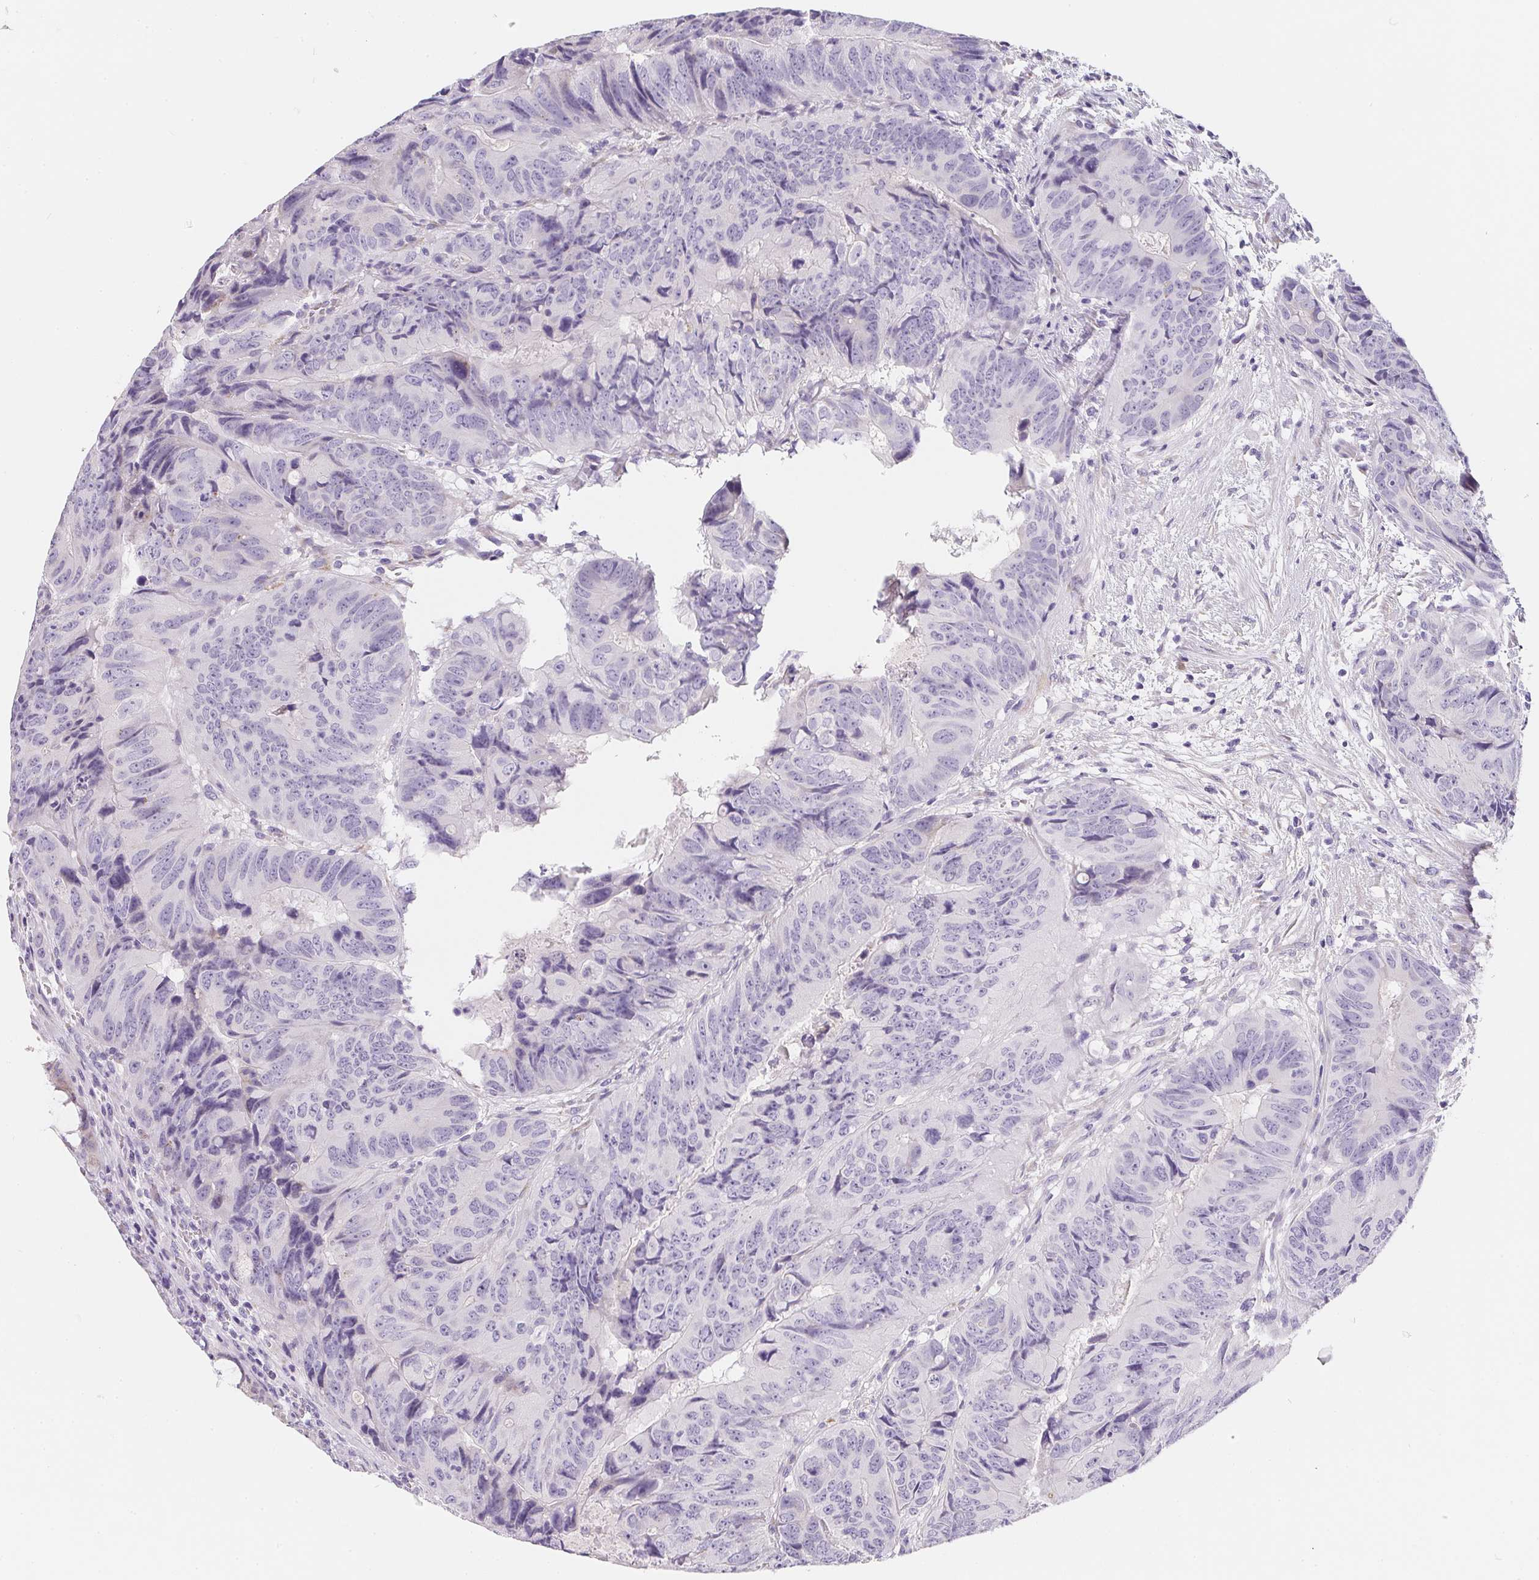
{"staining": {"intensity": "negative", "quantity": "none", "location": "none"}, "tissue": "colorectal cancer", "cell_type": "Tumor cells", "image_type": "cancer", "snomed": [{"axis": "morphology", "description": "Adenocarcinoma, NOS"}, {"axis": "topography", "description": "Colon"}], "caption": "Immunohistochemistry micrograph of human colorectal cancer (adenocarcinoma) stained for a protein (brown), which displays no positivity in tumor cells.", "gene": "MAP1A", "patient": {"sex": "male", "age": 79}}